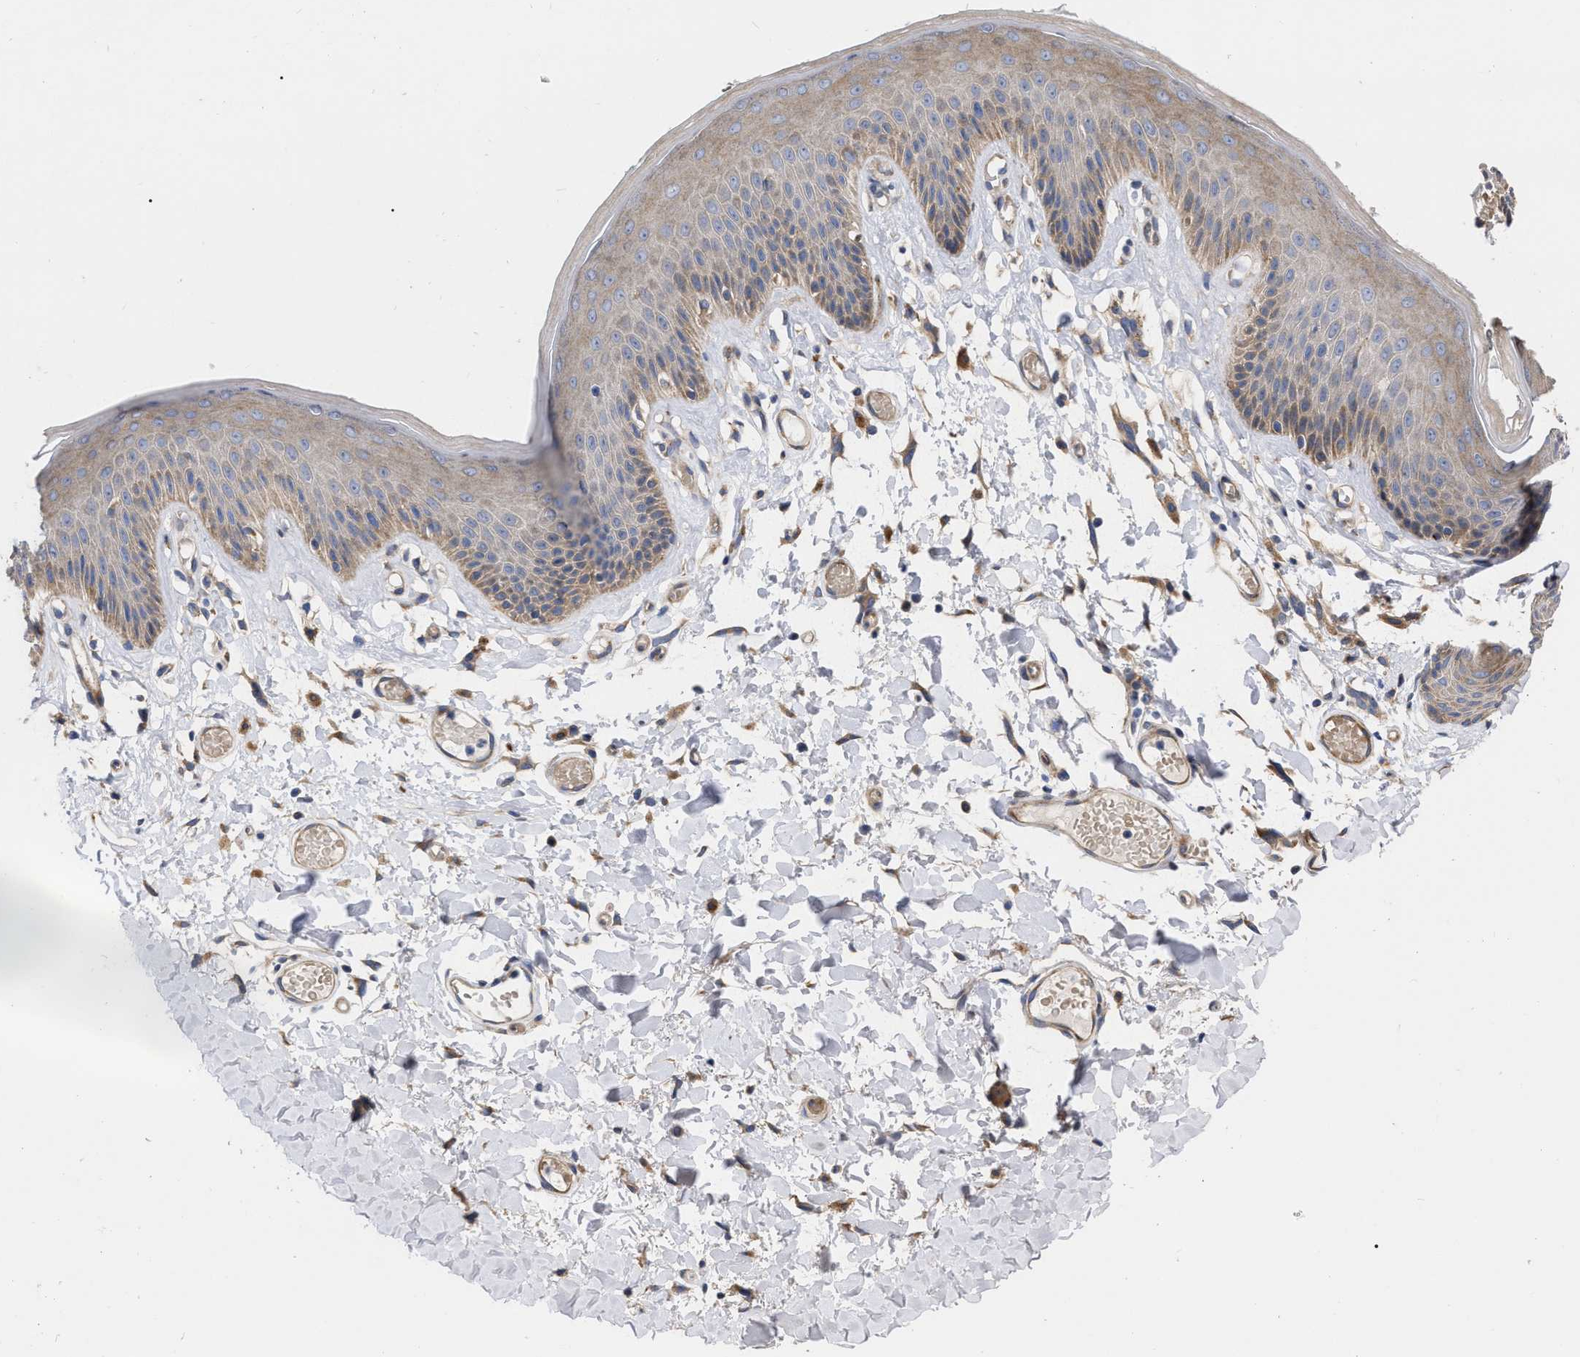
{"staining": {"intensity": "weak", "quantity": "25%-75%", "location": "cytoplasmic/membranous"}, "tissue": "skin", "cell_type": "Epidermal cells", "image_type": "normal", "snomed": [{"axis": "morphology", "description": "Normal tissue, NOS"}, {"axis": "topography", "description": "Vulva"}], "caption": "Skin stained with a brown dye shows weak cytoplasmic/membranous positive expression in about 25%-75% of epidermal cells.", "gene": "MLST8", "patient": {"sex": "female", "age": 73}}